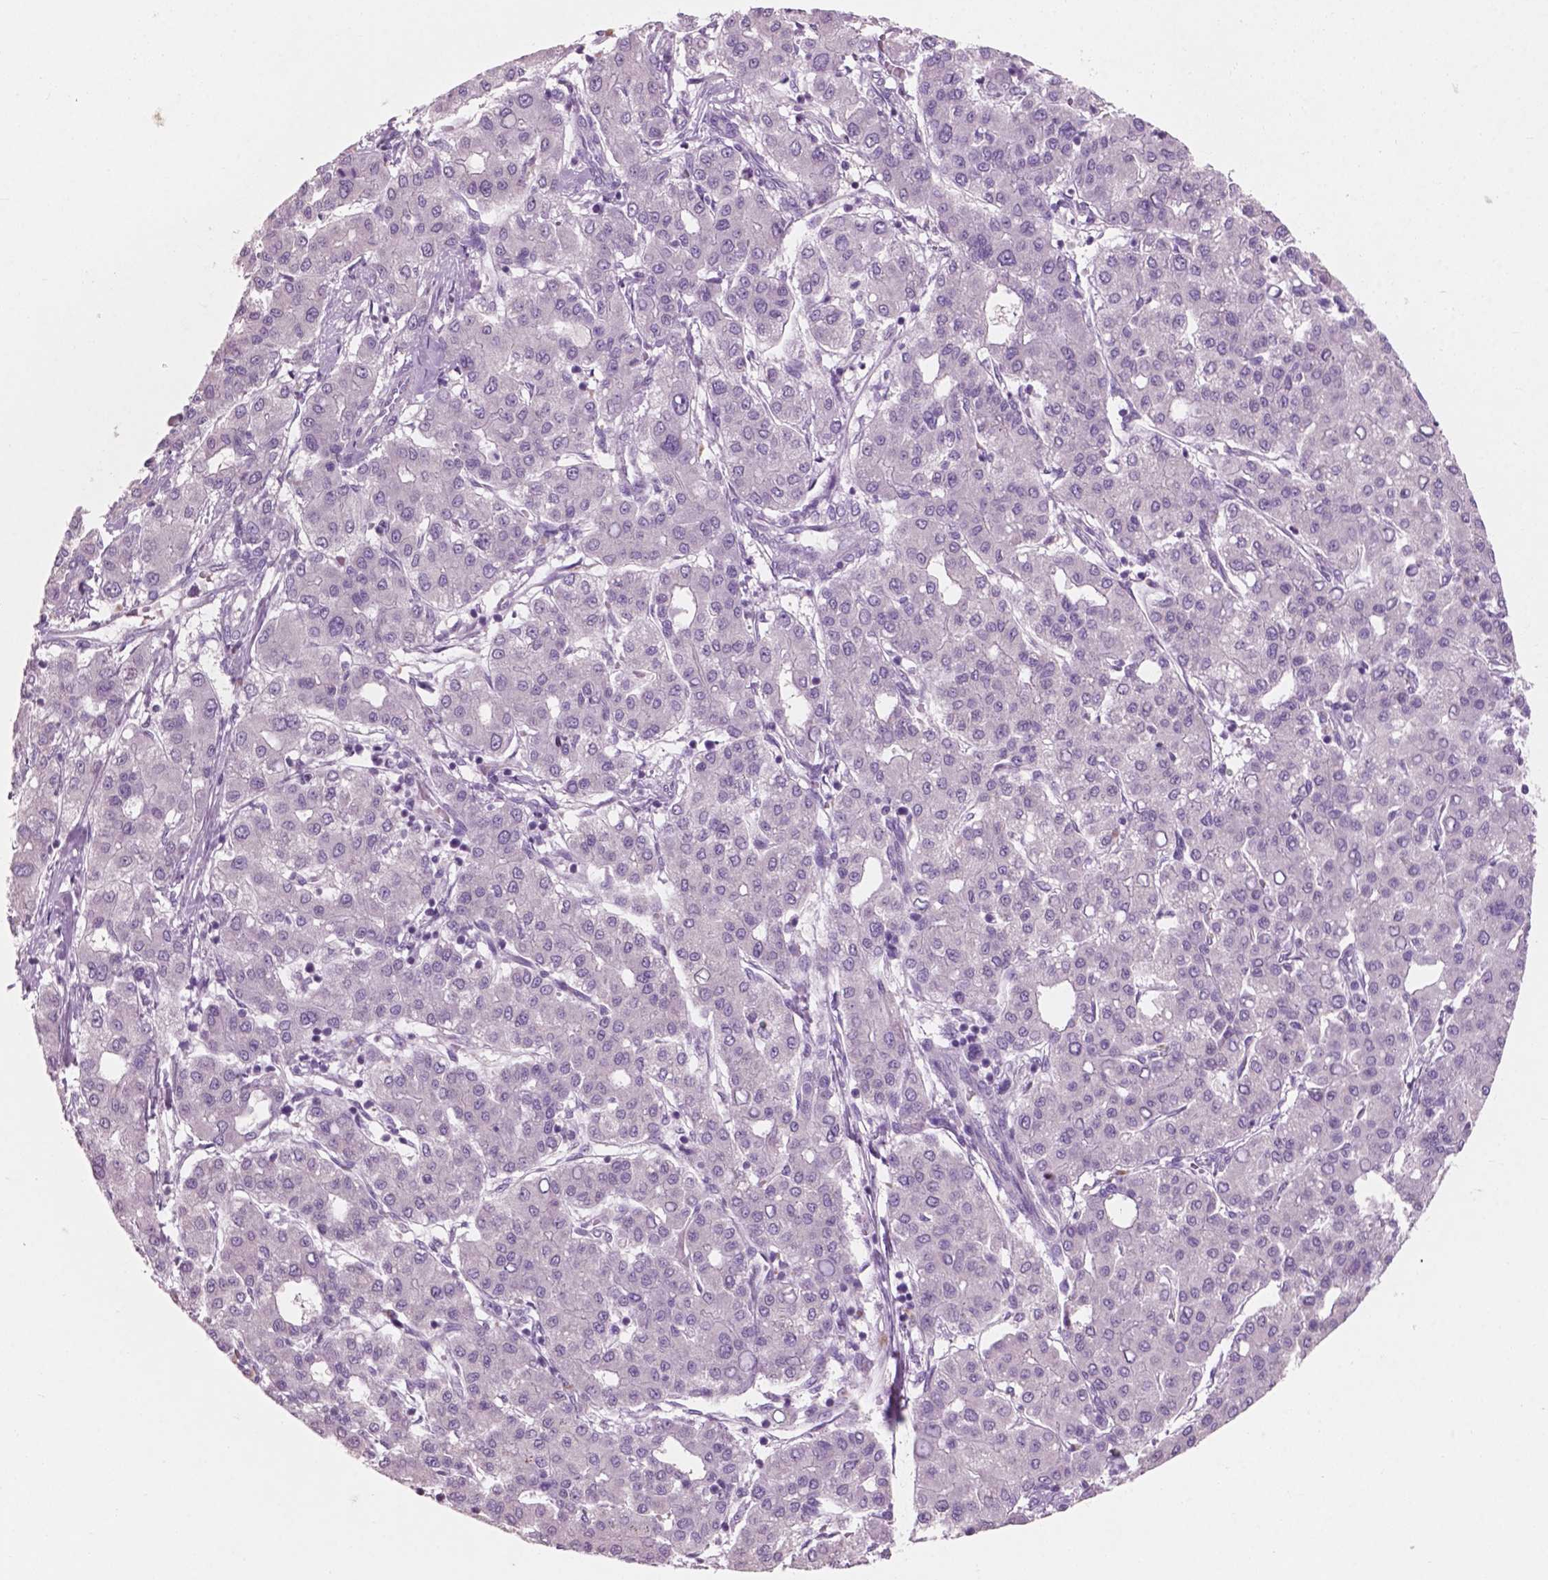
{"staining": {"intensity": "negative", "quantity": "none", "location": "none"}, "tissue": "liver cancer", "cell_type": "Tumor cells", "image_type": "cancer", "snomed": [{"axis": "morphology", "description": "Carcinoma, Hepatocellular, NOS"}, {"axis": "topography", "description": "Liver"}], "caption": "Immunohistochemical staining of liver hepatocellular carcinoma displays no significant staining in tumor cells.", "gene": "AWAT1", "patient": {"sex": "male", "age": 65}}